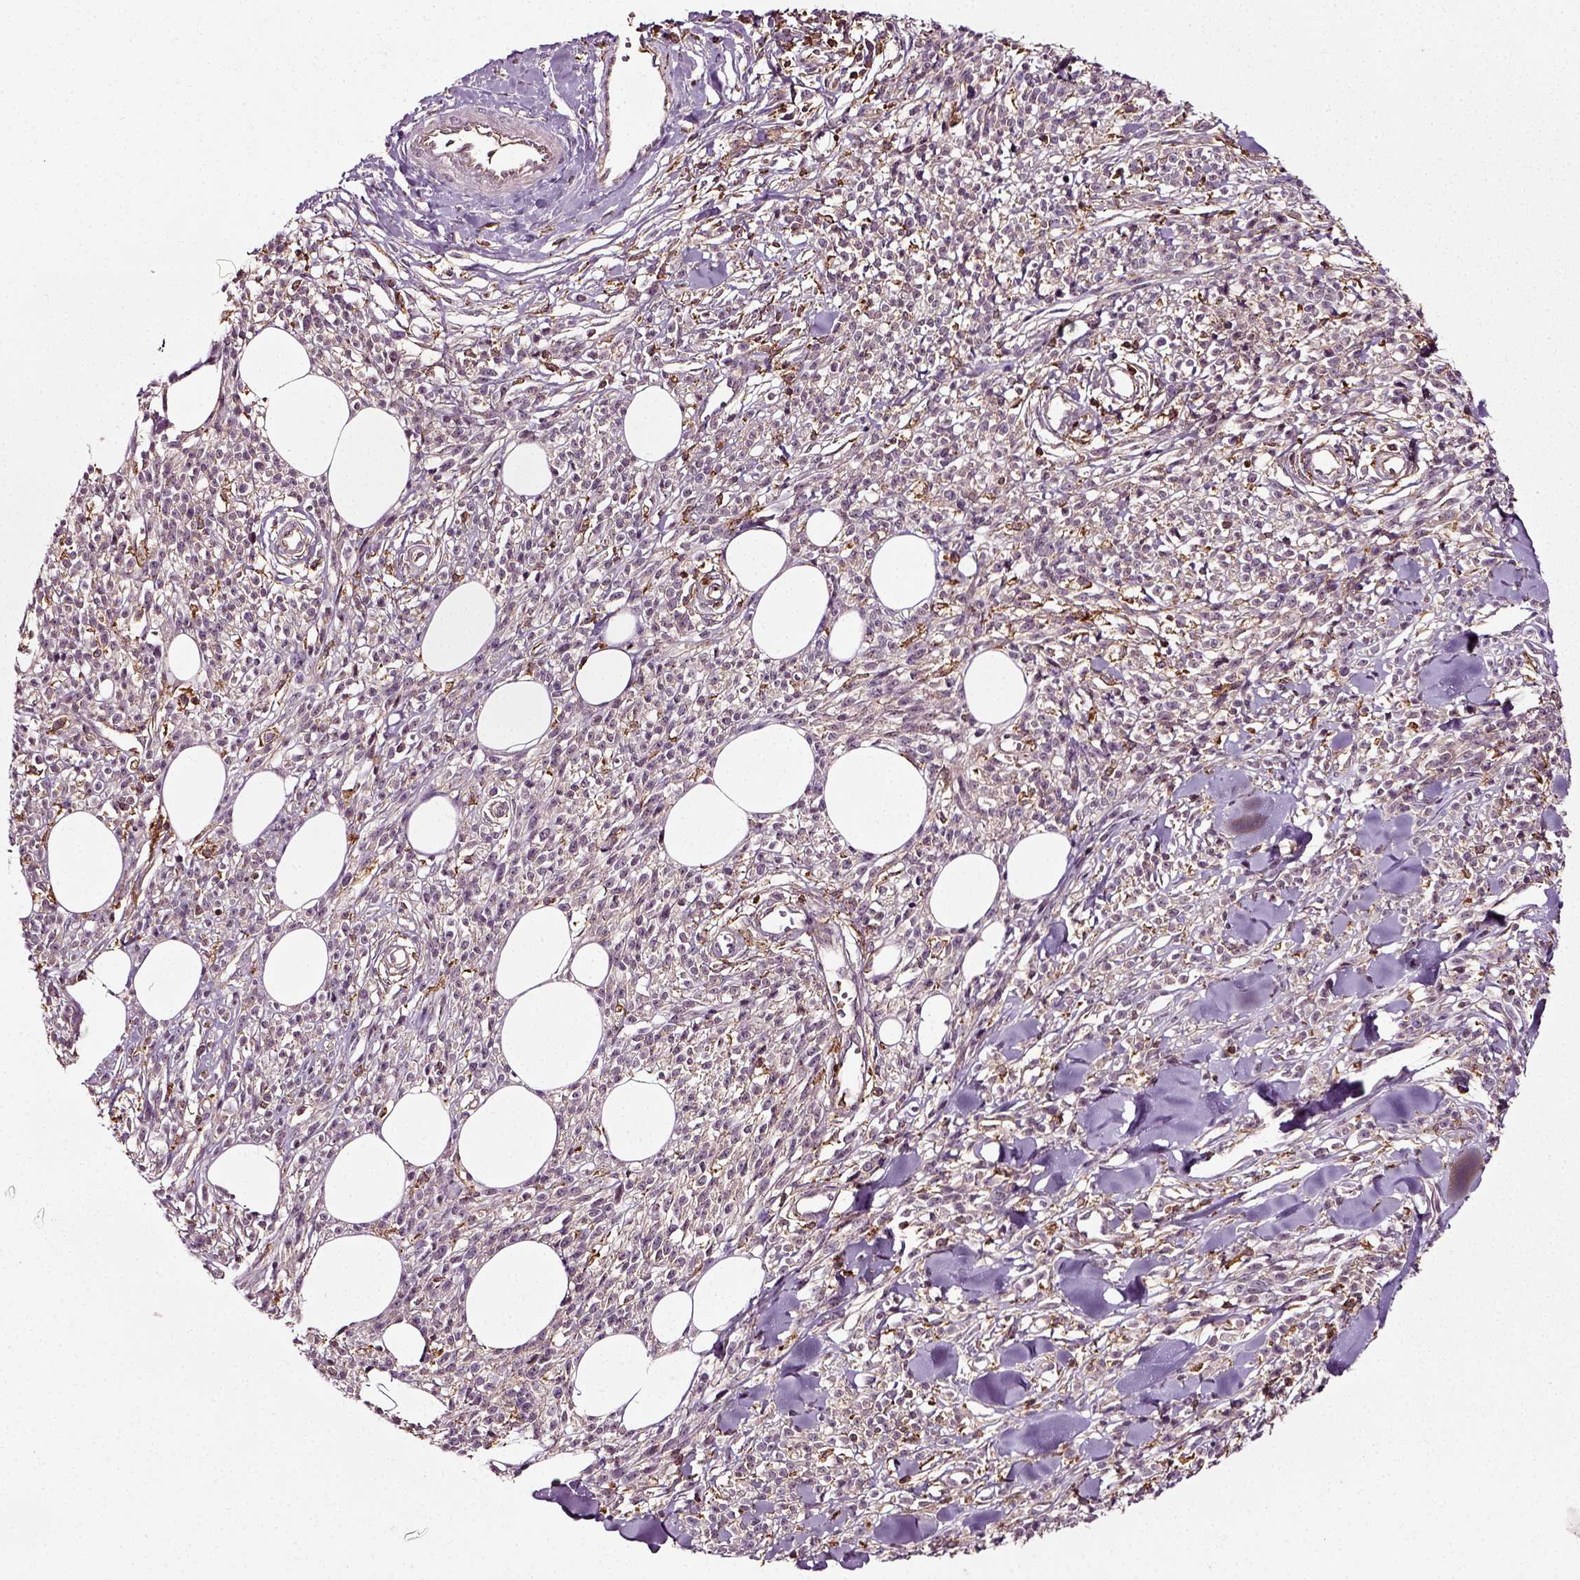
{"staining": {"intensity": "negative", "quantity": "none", "location": "none"}, "tissue": "melanoma", "cell_type": "Tumor cells", "image_type": "cancer", "snomed": [{"axis": "morphology", "description": "Malignant melanoma, NOS"}, {"axis": "topography", "description": "Skin"}, {"axis": "topography", "description": "Skin of trunk"}], "caption": "A high-resolution image shows IHC staining of melanoma, which reveals no significant positivity in tumor cells.", "gene": "RHOF", "patient": {"sex": "male", "age": 74}}